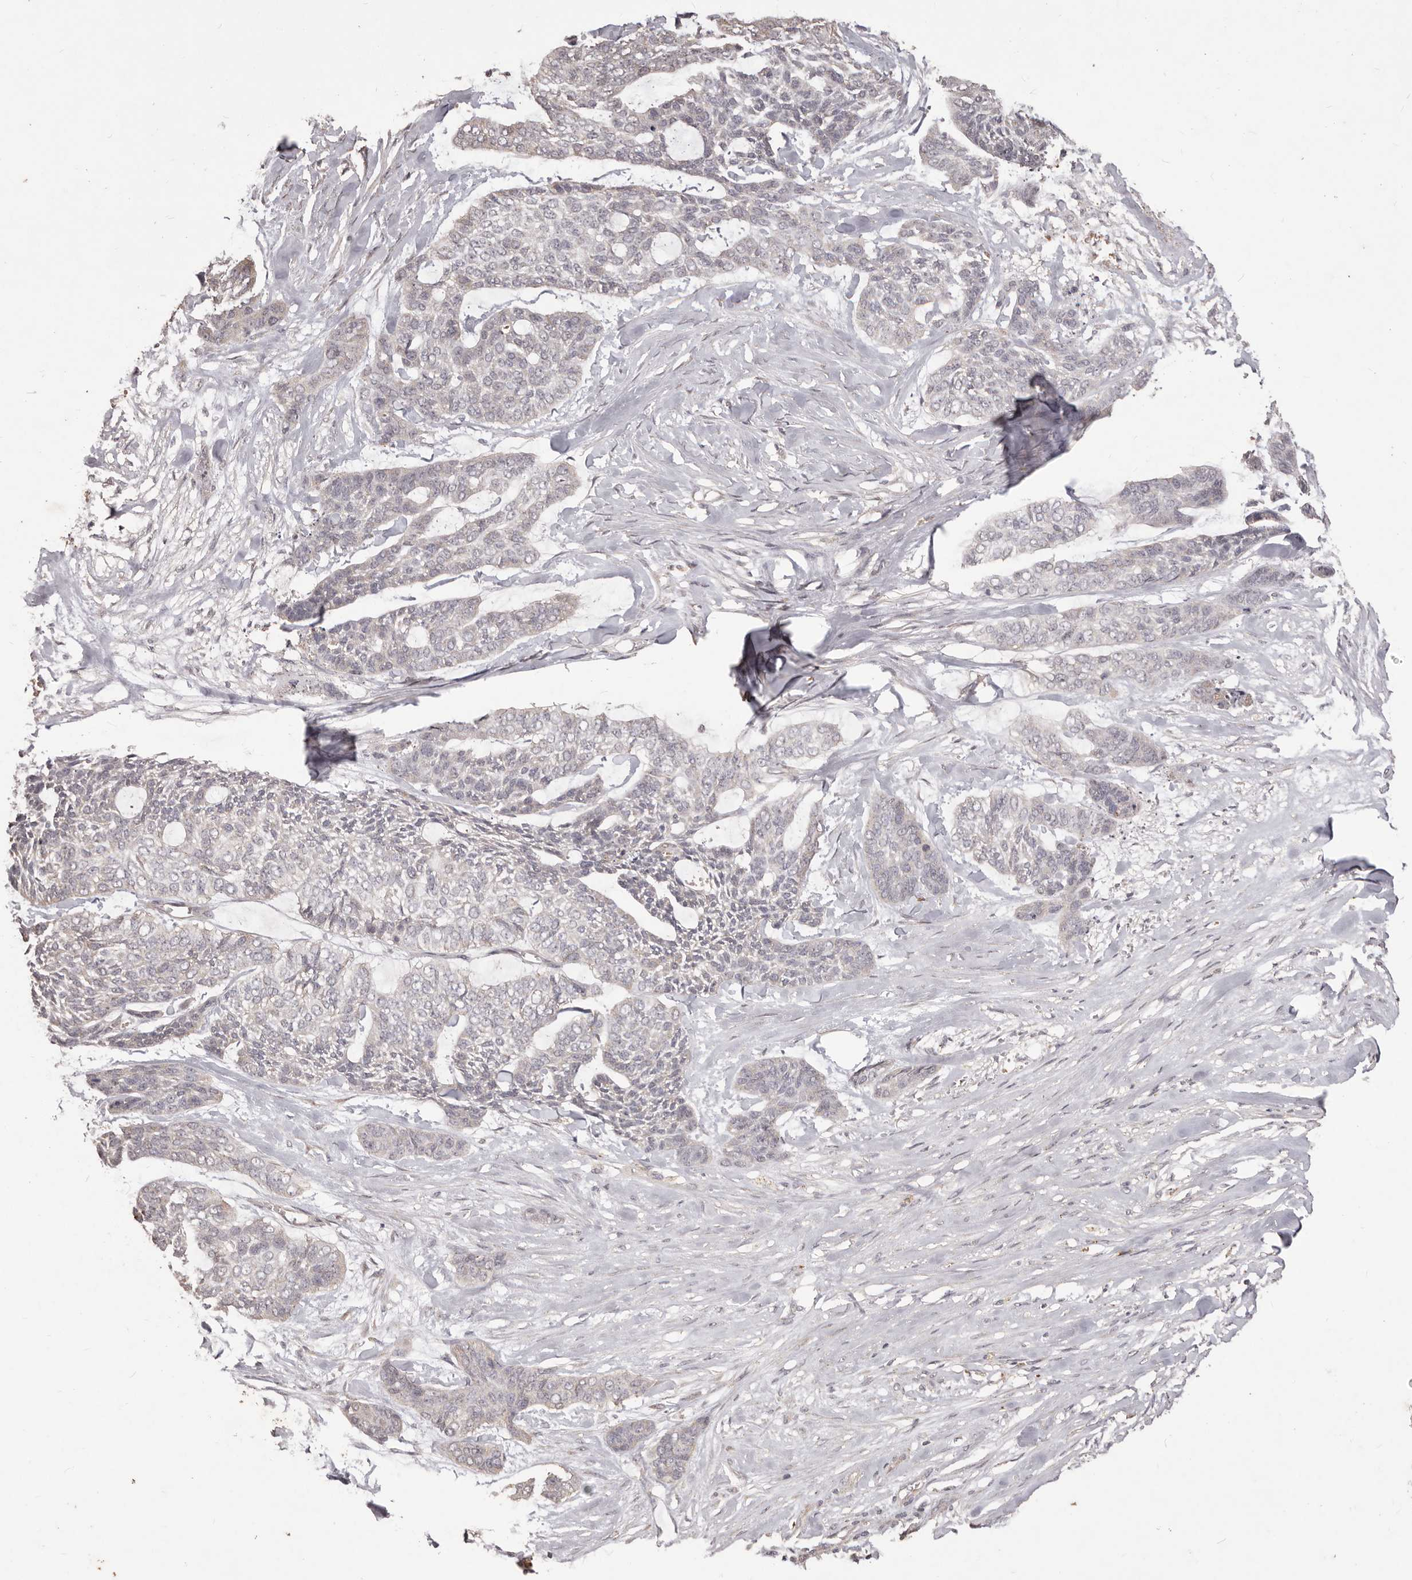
{"staining": {"intensity": "negative", "quantity": "none", "location": "none"}, "tissue": "skin cancer", "cell_type": "Tumor cells", "image_type": "cancer", "snomed": [{"axis": "morphology", "description": "Basal cell carcinoma"}, {"axis": "topography", "description": "Skin"}], "caption": "Immunohistochemistry photomicrograph of skin basal cell carcinoma stained for a protein (brown), which exhibits no expression in tumor cells.", "gene": "PRSS27", "patient": {"sex": "female", "age": 64}}